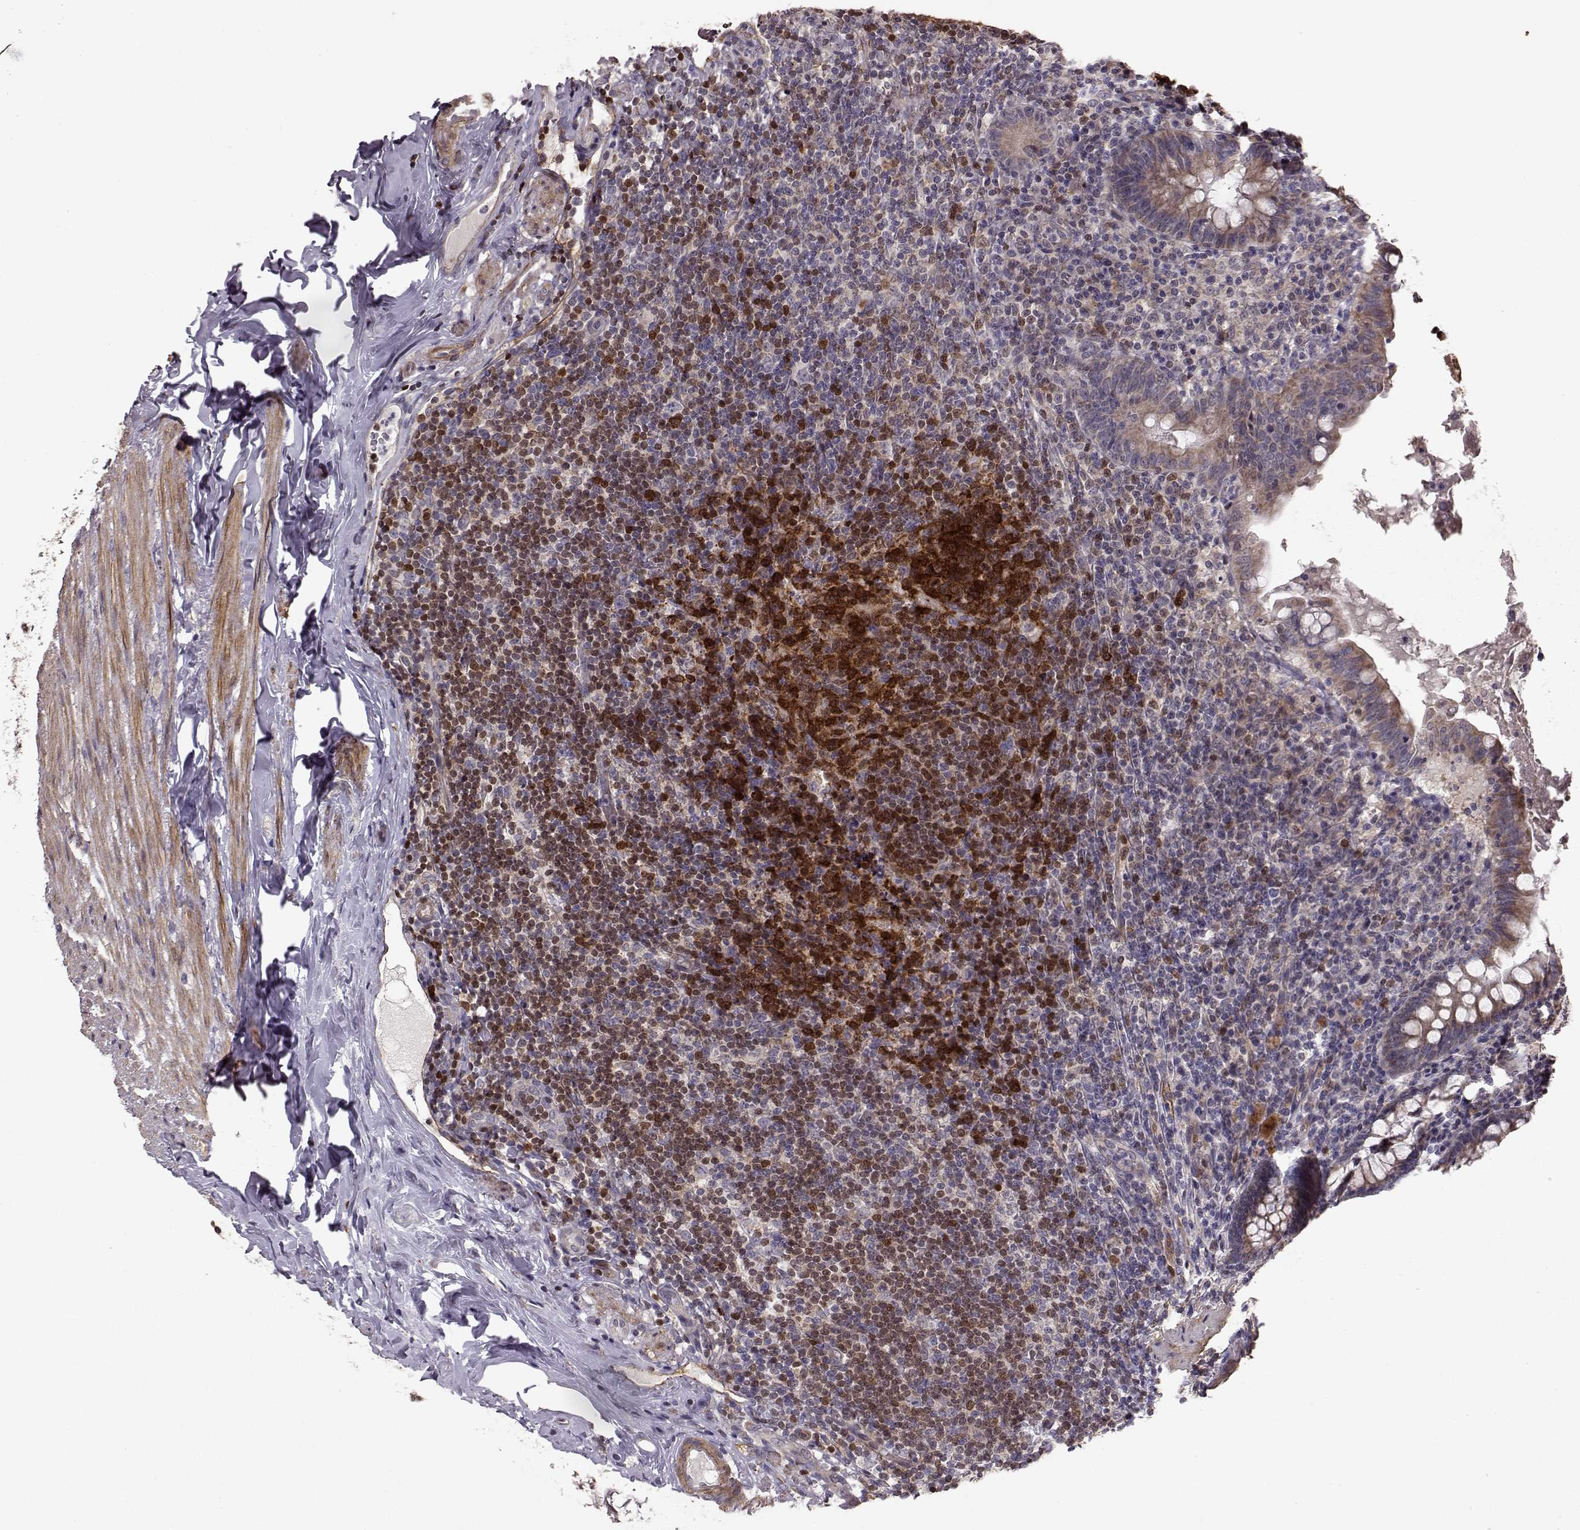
{"staining": {"intensity": "weak", "quantity": ">75%", "location": "cytoplasmic/membranous"}, "tissue": "appendix", "cell_type": "Glandular cells", "image_type": "normal", "snomed": [{"axis": "morphology", "description": "Normal tissue, NOS"}, {"axis": "topography", "description": "Appendix"}], "caption": "Protein expression analysis of benign human appendix reveals weak cytoplasmic/membranous staining in about >75% of glandular cells.", "gene": "BACH2", "patient": {"sex": "male", "age": 47}}